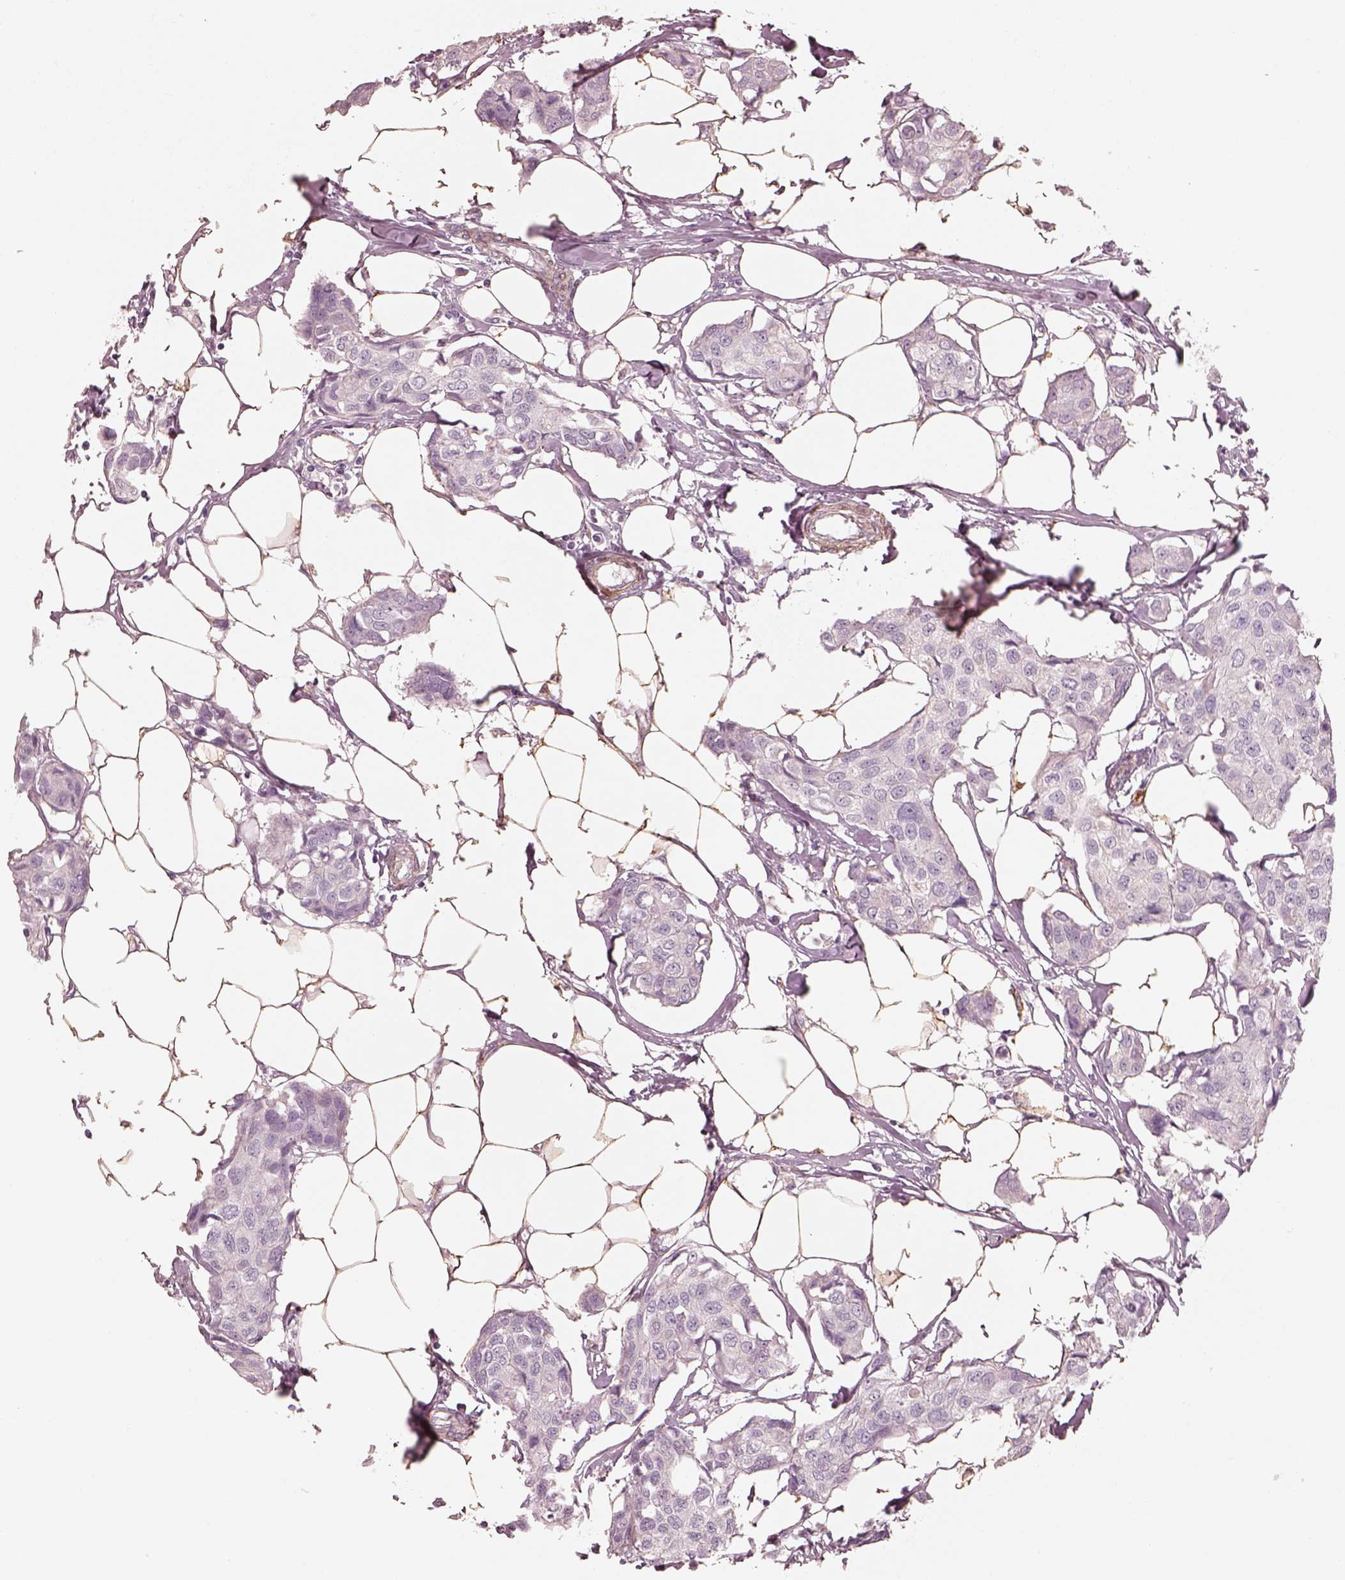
{"staining": {"intensity": "negative", "quantity": "none", "location": "none"}, "tissue": "breast cancer", "cell_type": "Tumor cells", "image_type": "cancer", "snomed": [{"axis": "morphology", "description": "Duct carcinoma"}, {"axis": "topography", "description": "Breast"}], "caption": "Photomicrograph shows no significant protein staining in tumor cells of breast cancer. (DAB (3,3'-diaminobenzidine) immunohistochemistry visualized using brightfield microscopy, high magnification).", "gene": "CRYM", "patient": {"sex": "female", "age": 80}}